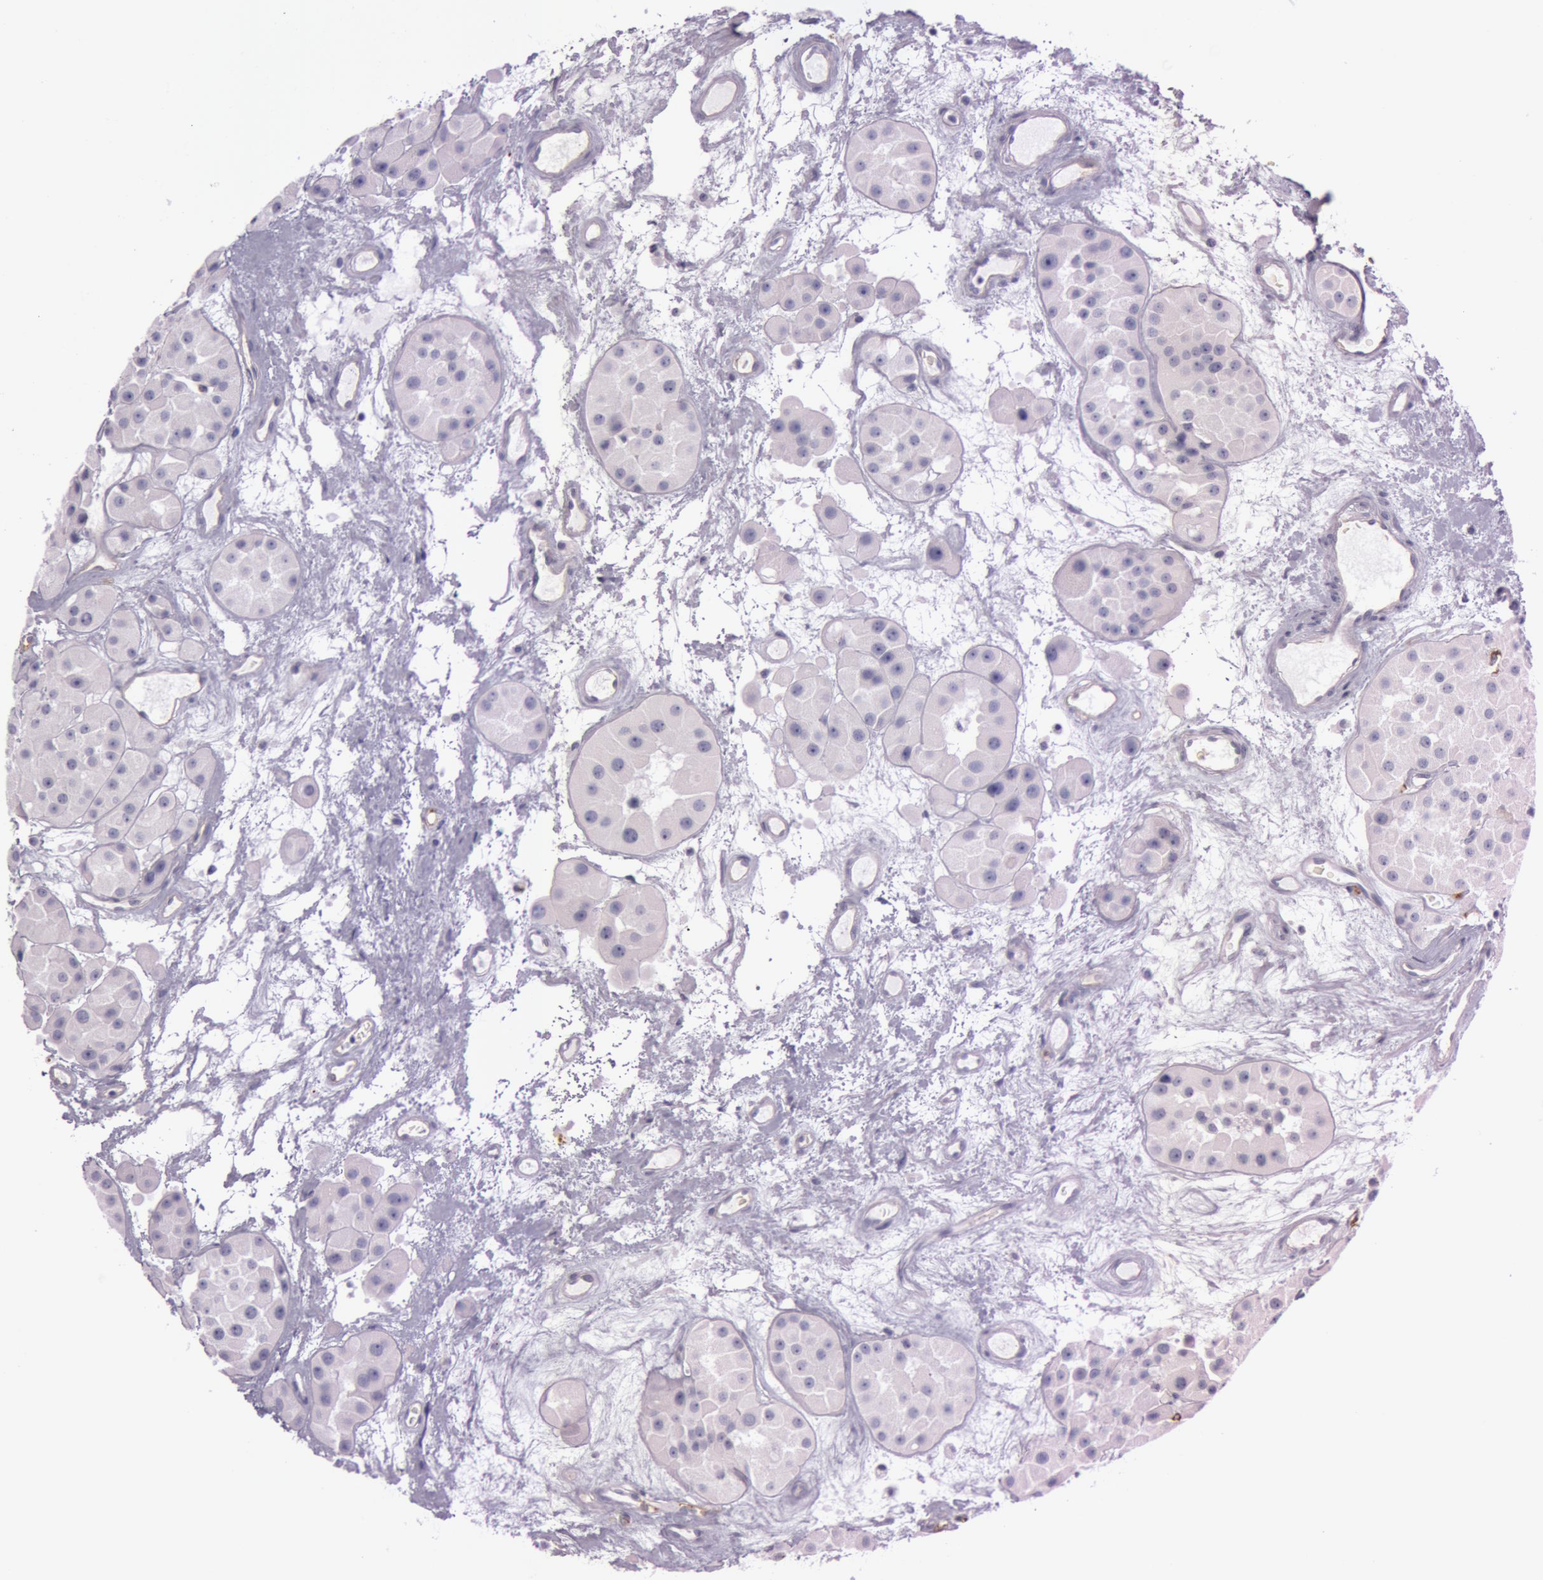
{"staining": {"intensity": "negative", "quantity": "none", "location": "none"}, "tissue": "renal cancer", "cell_type": "Tumor cells", "image_type": "cancer", "snomed": [{"axis": "morphology", "description": "Adenocarcinoma, uncertain malignant potential"}, {"axis": "topography", "description": "Kidney"}], "caption": "Tumor cells show no significant protein expression in adenocarcinoma,  uncertain malignant potential (renal). Nuclei are stained in blue.", "gene": "FOLH1", "patient": {"sex": "male", "age": 63}}